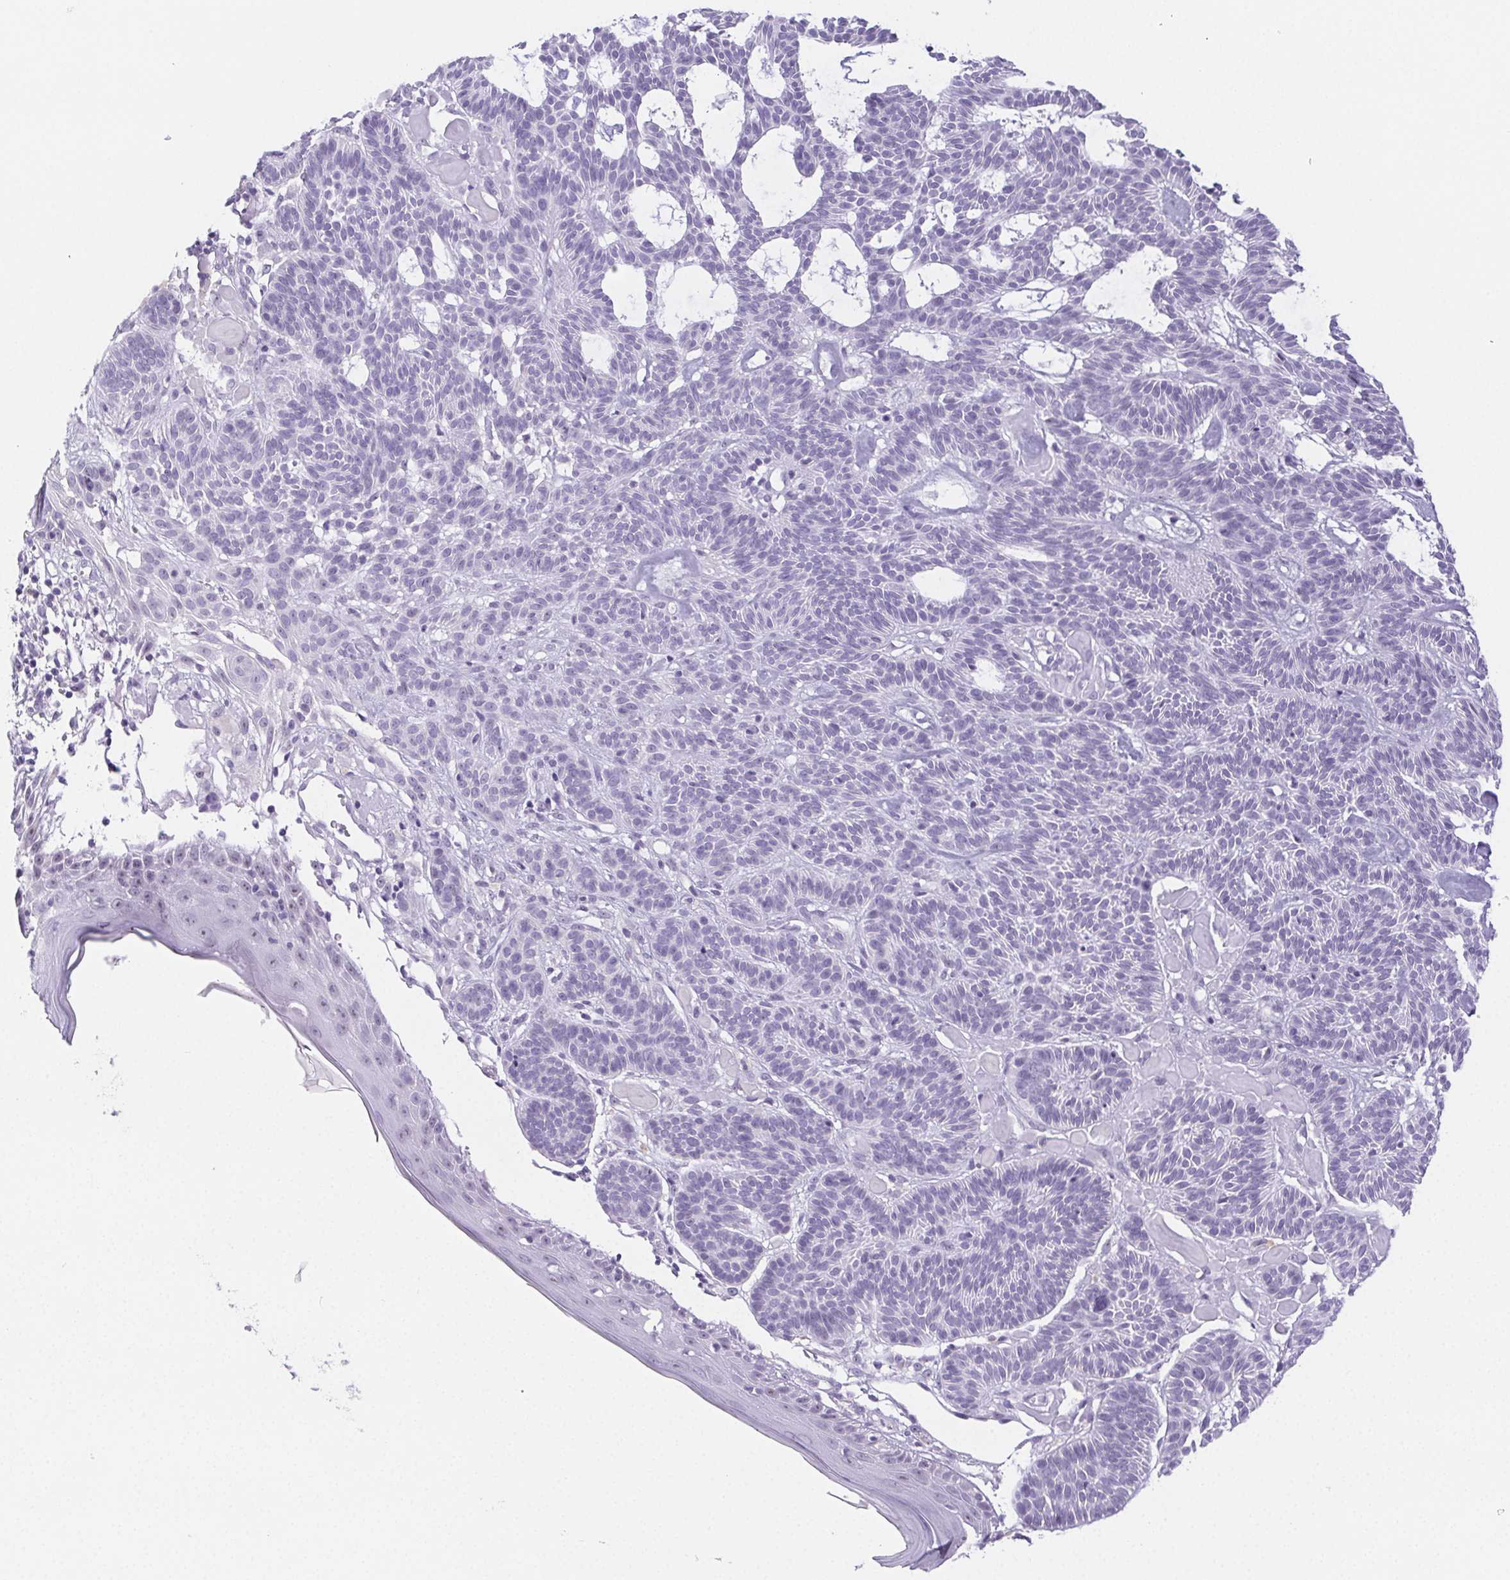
{"staining": {"intensity": "negative", "quantity": "none", "location": "none"}, "tissue": "skin cancer", "cell_type": "Tumor cells", "image_type": "cancer", "snomed": [{"axis": "morphology", "description": "Basal cell carcinoma"}, {"axis": "topography", "description": "Skin"}], "caption": "IHC micrograph of neoplastic tissue: human skin cancer (basal cell carcinoma) stained with DAB (3,3'-diaminobenzidine) reveals no significant protein positivity in tumor cells. The staining is performed using DAB brown chromogen with nuclei counter-stained in using hematoxylin.", "gene": "ST8SIA3", "patient": {"sex": "male", "age": 85}}